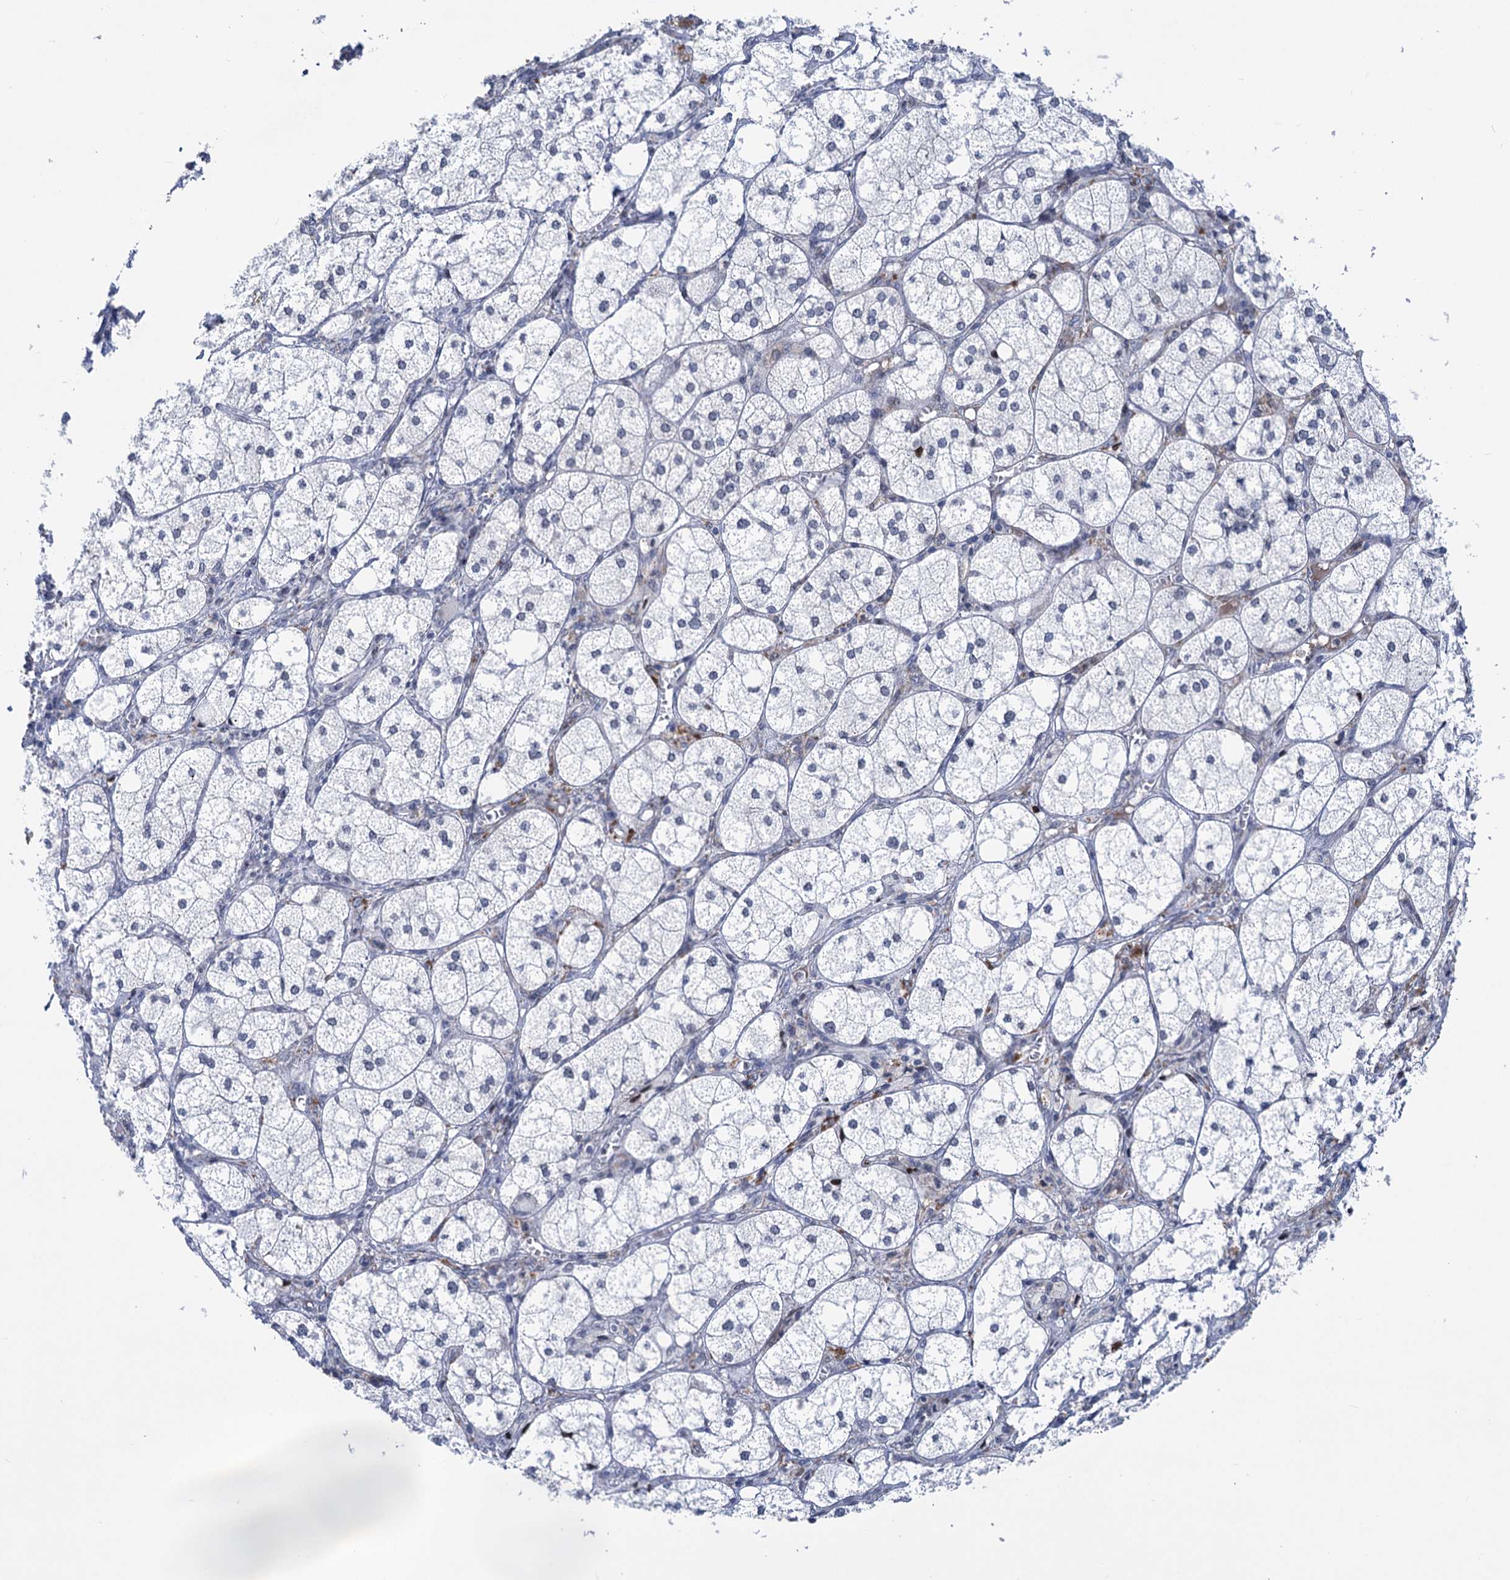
{"staining": {"intensity": "negative", "quantity": "none", "location": "none"}, "tissue": "adrenal gland", "cell_type": "Glandular cells", "image_type": "normal", "snomed": [{"axis": "morphology", "description": "Normal tissue, NOS"}, {"axis": "topography", "description": "Adrenal gland"}], "caption": "High power microscopy micrograph of an IHC image of normal adrenal gland, revealing no significant expression in glandular cells.", "gene": "ZCCHC10", "patient": {"sex": "female", "age": 61}}